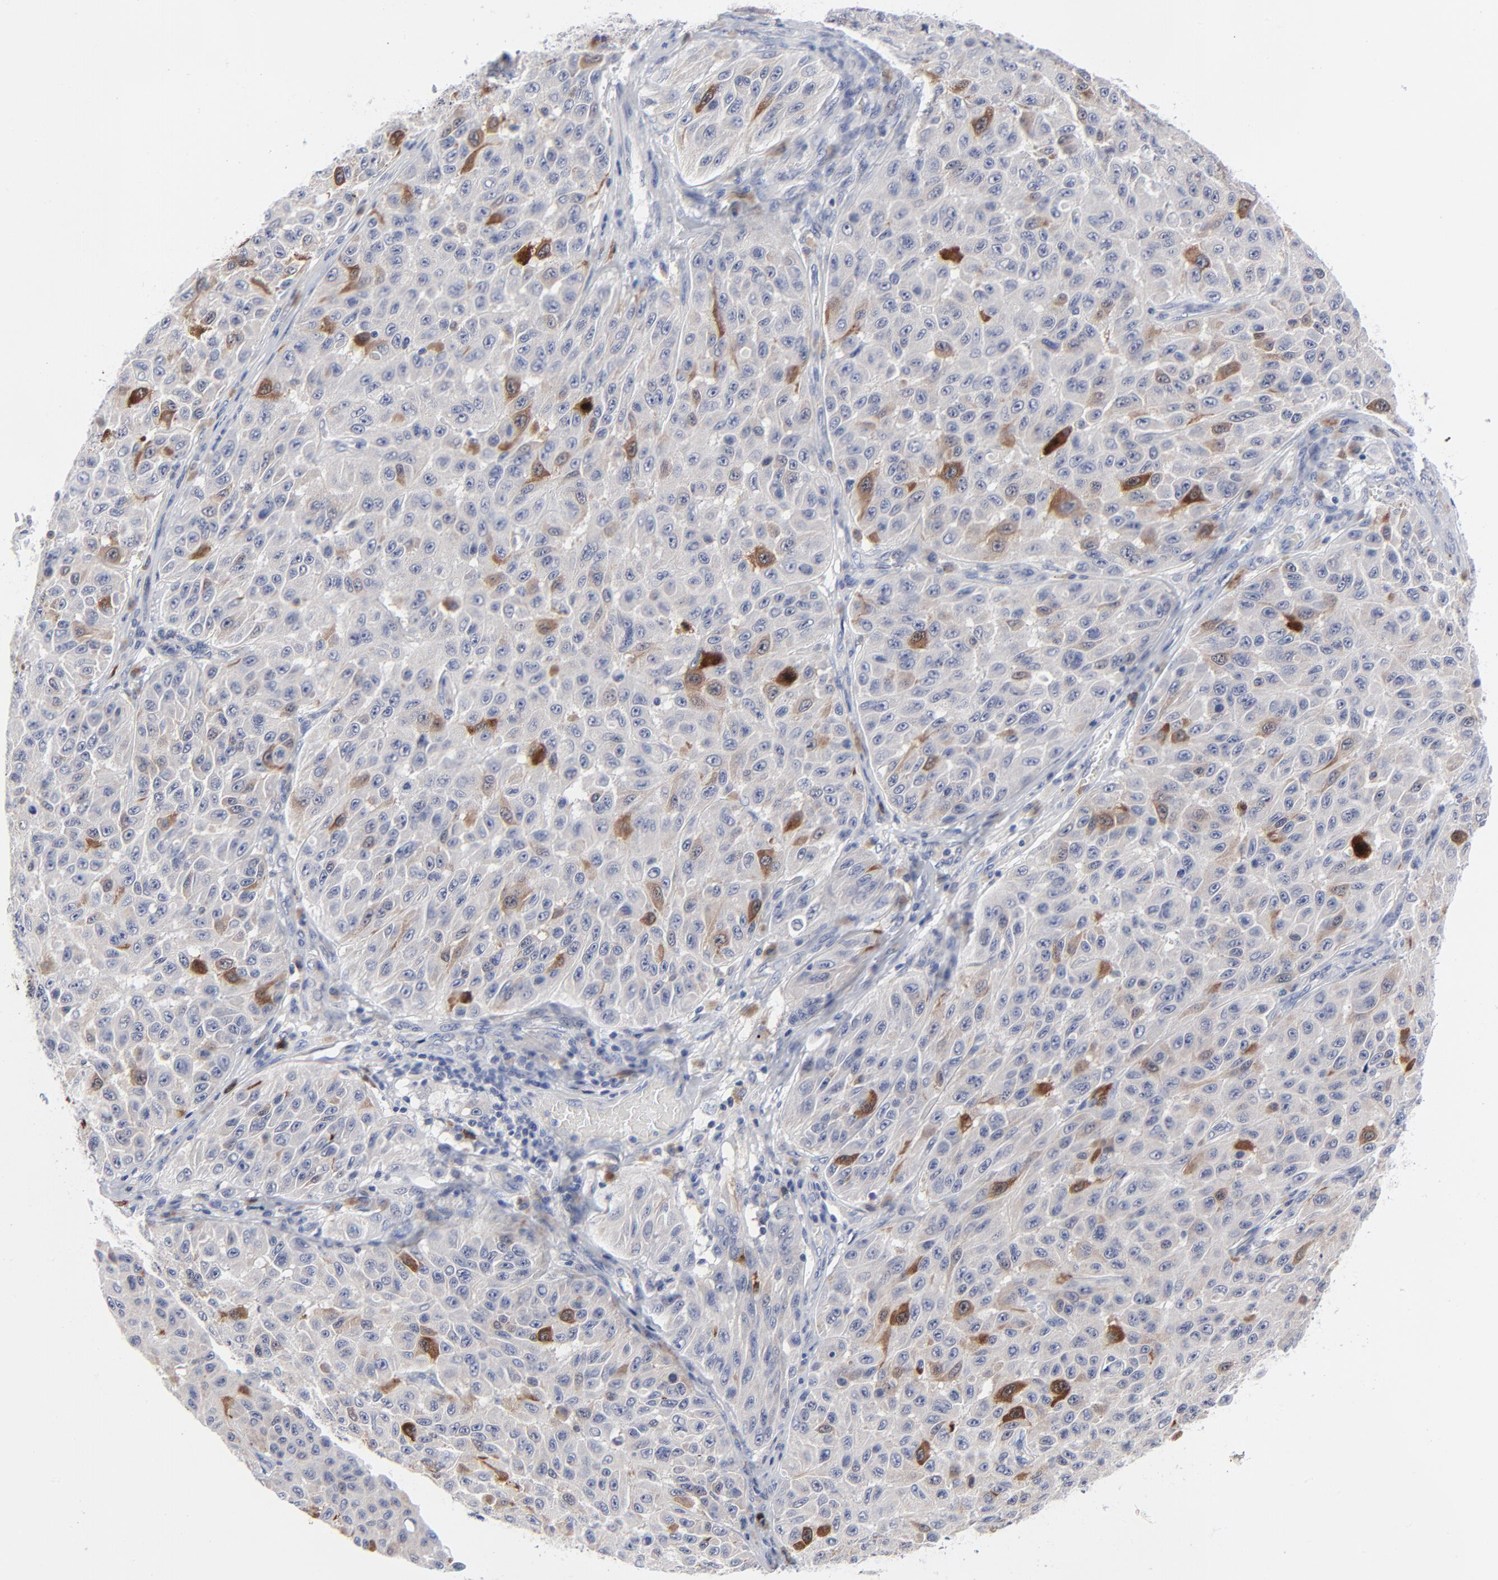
{"staining": {"intensity": "strong", "quantity": "<25%", "location": "cytoplasmic/membranous,nuclear"}, "tissue": "melanoma", "cell_type": "Tumor cells", "image_type": "cancer", "snomed": [{"axis": "morphology", "description": "Malignant melanoma, NOS"}, {"axis": "topography", "description": "Skin"}], "caption": "DAB immunohistochemical staining of malignant melanoma demonstrates strong cytoplasmic/membranous and nuclear protein expression in approximately <25% of tumor cells.", "gene": "CDK1", "patient": {"sex": "male", "age": 30}}